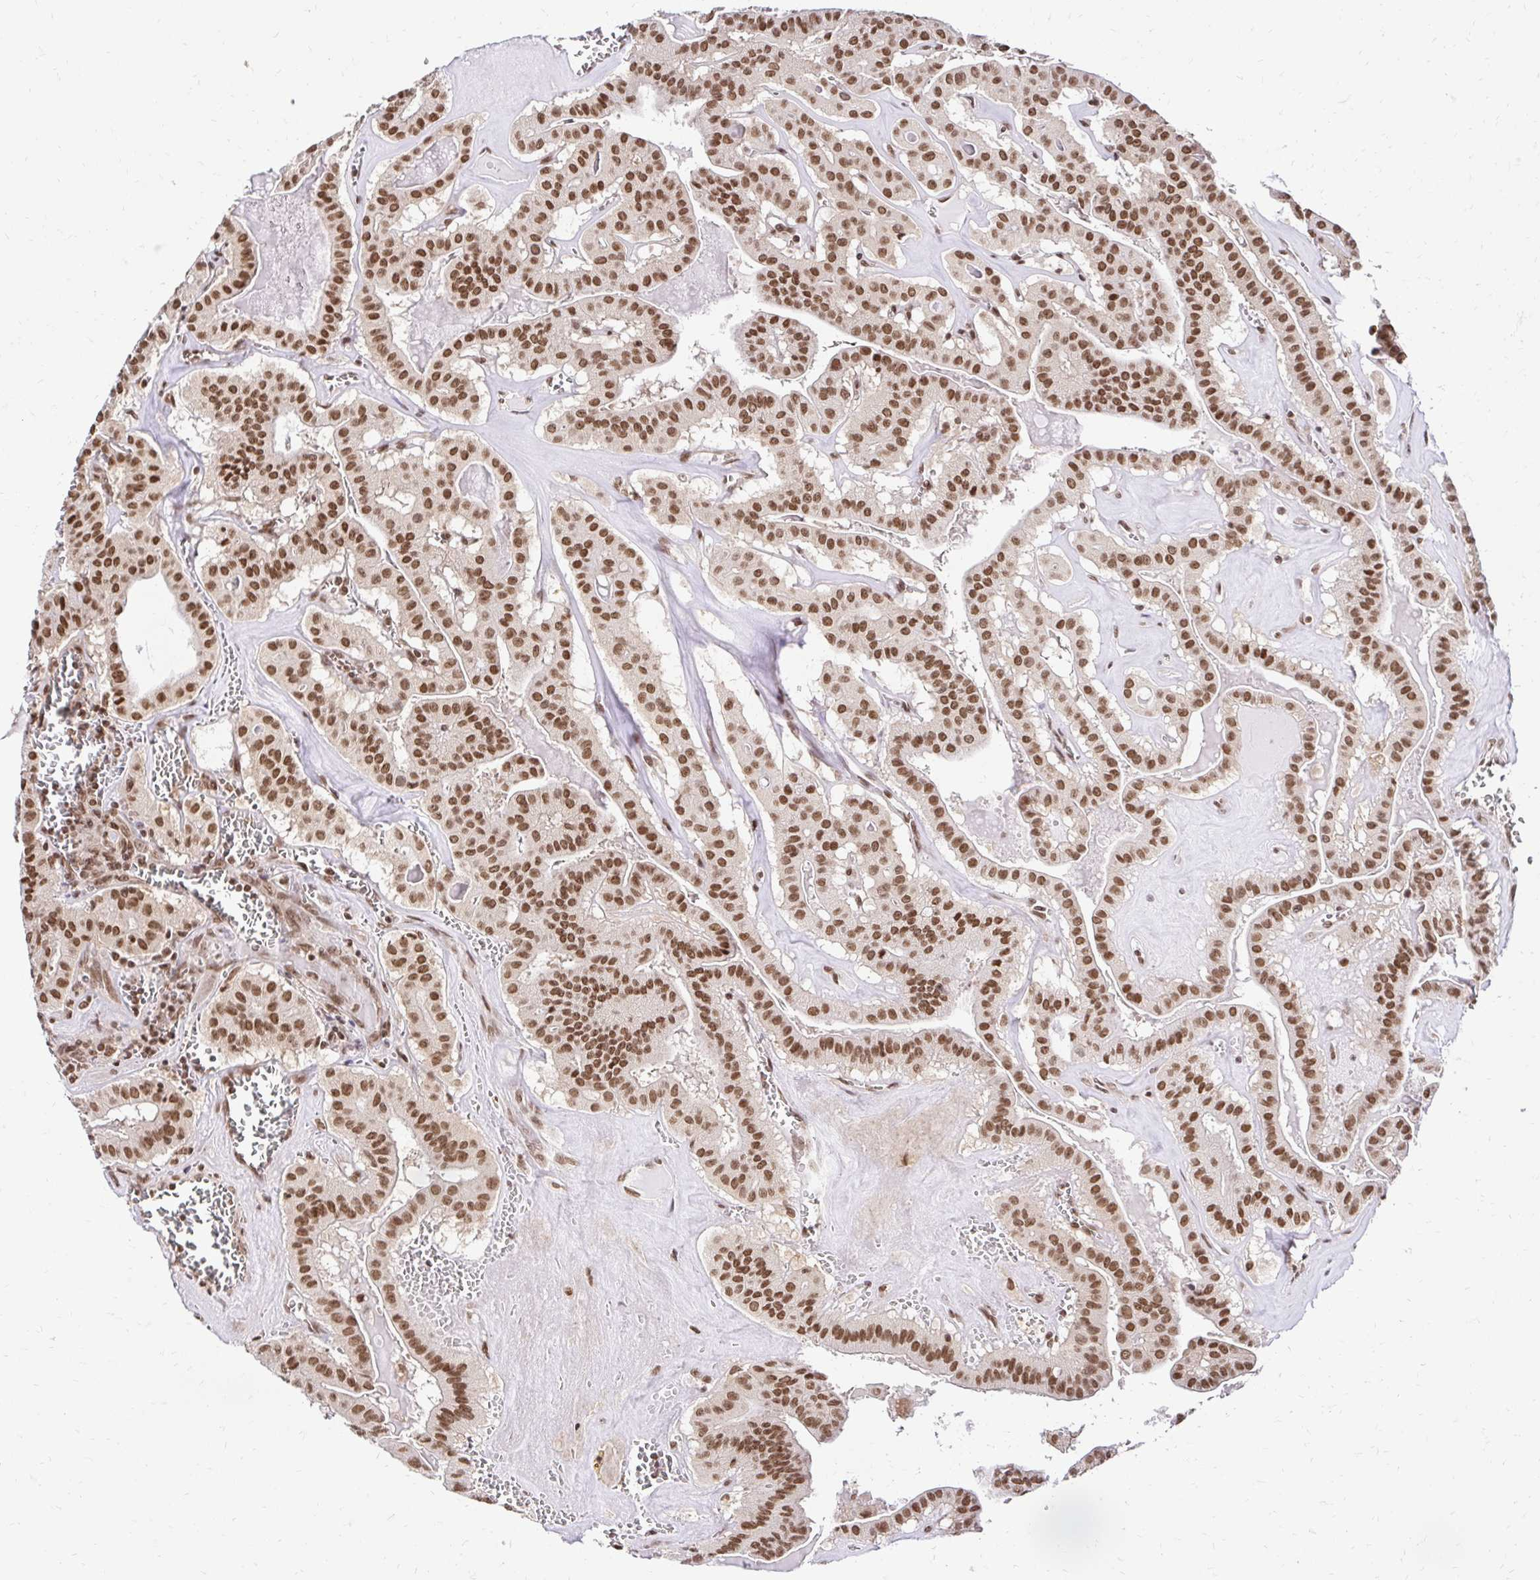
{"staining": {"intensity": "strong", "quantity": ">75%", "location": "nuclear"}, "tissue": "thyroid cancer", "cell_type": "Tumor cells", "image_type": "cancer", "snomed": [{"axis": "morphology", "description": "Papillary adenocarcinoma, NOS"}, {"axis": "topography", "description": "Thyroid gland"}], "caption": "Protein expression analysis of human thyroid cancer (papillary adenocarcinoma) reveals strong nuclear positivity in approximately >75% of tumor cells.", "gene": "GLYR1", "patient": {"sex": "male", "age": 52}}